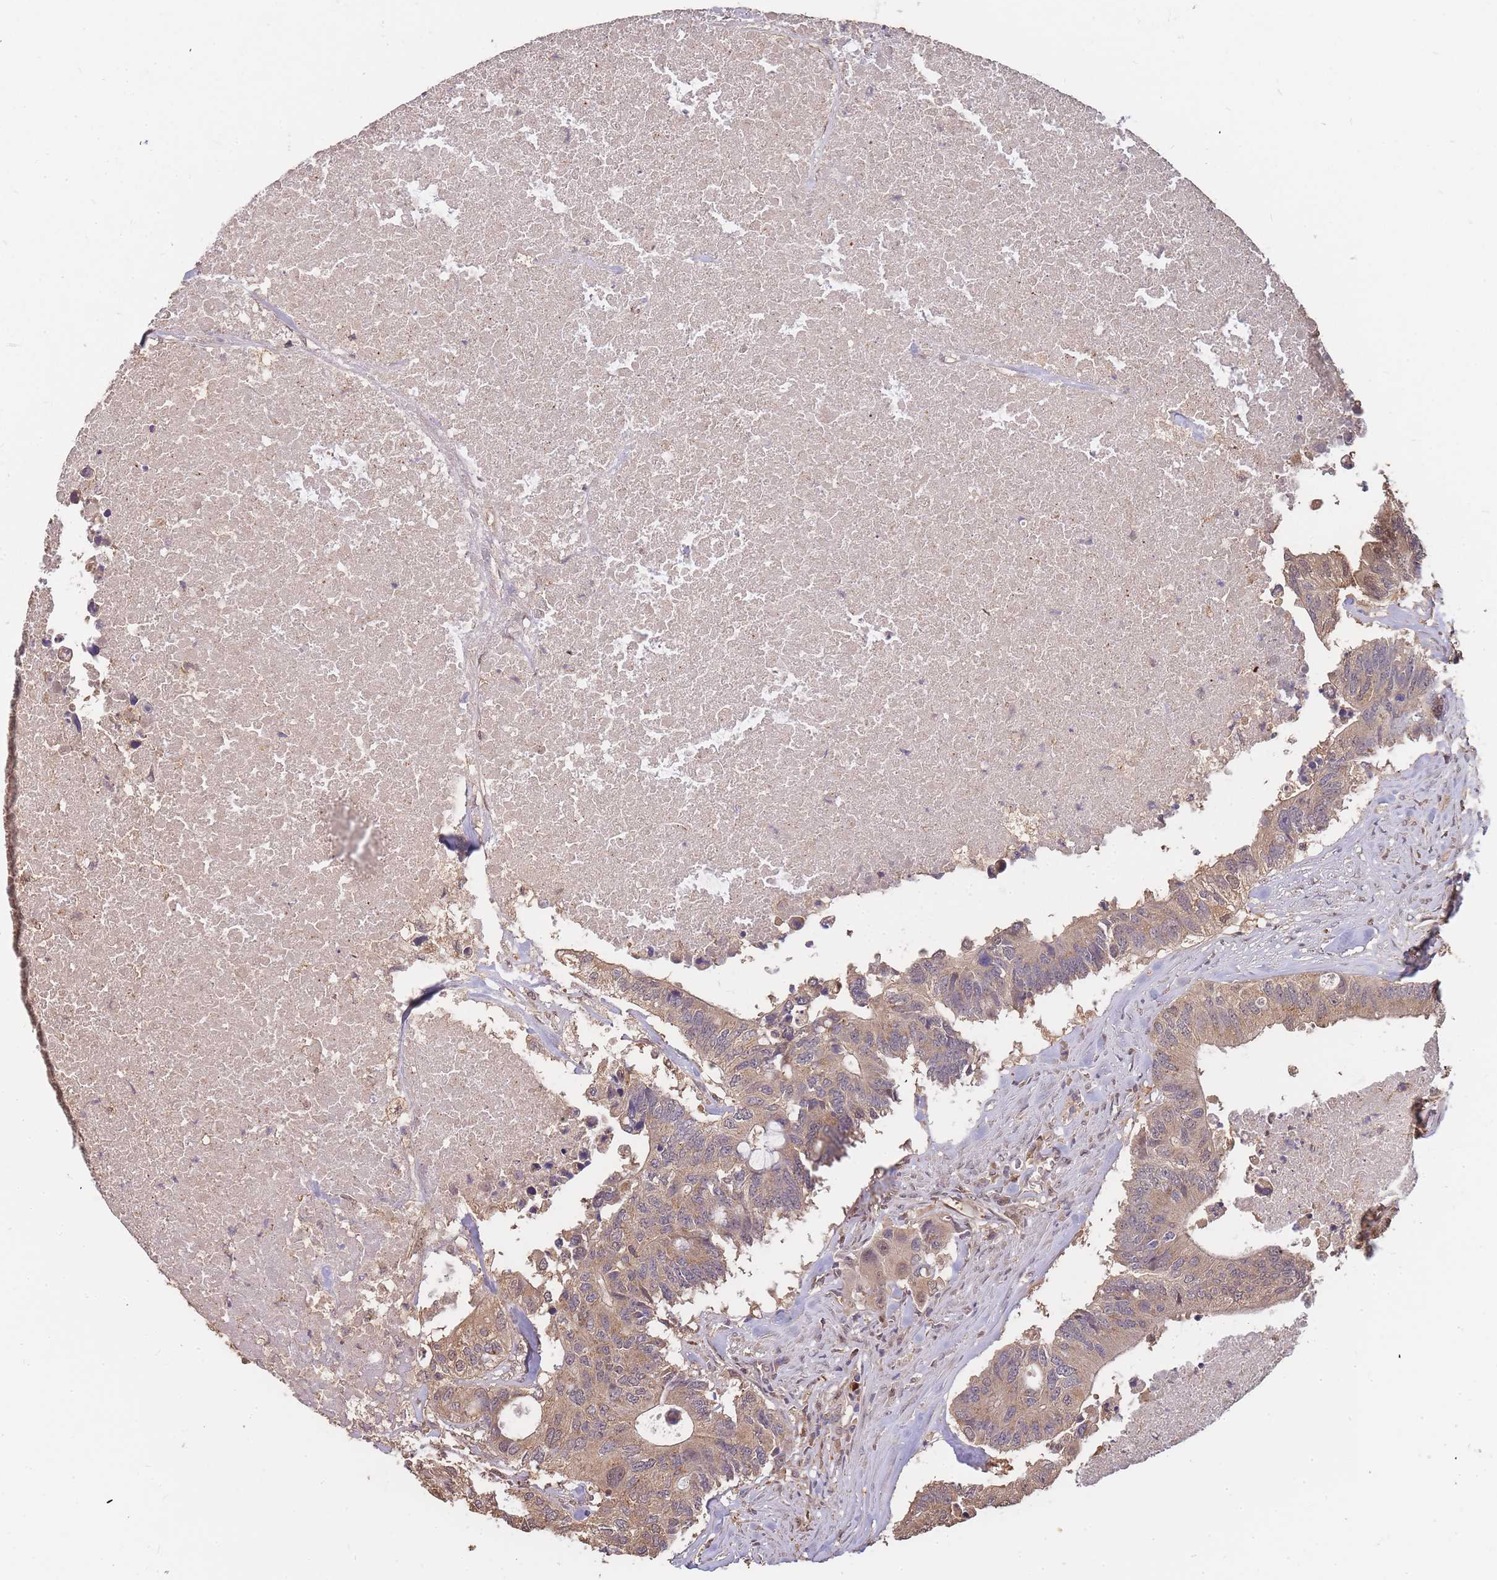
{"staining": {"intensity": "moderate", "quantity": ">75%", "location": "cytoplasmic/membranous"}, "tissue": "colorectal cancer", "cell_type": "Tumor cells", "image_type": "cancer", "snomed": [{"axis": "morphology", "description": "Adenocarcinoma, NOS"}, {"axis": "topography", "description": "Colon"}], "caption": "Immunohistochemical staining of colorectal cancer displays moderate cytoplasmic/membranous protein positivity in about >75% of tumor cells. (Brightfield microscopy of DAB IHC at high magnification).", "gene": "CDKN2AIPNL", "patient": {"sex": "male", "age": 71}}